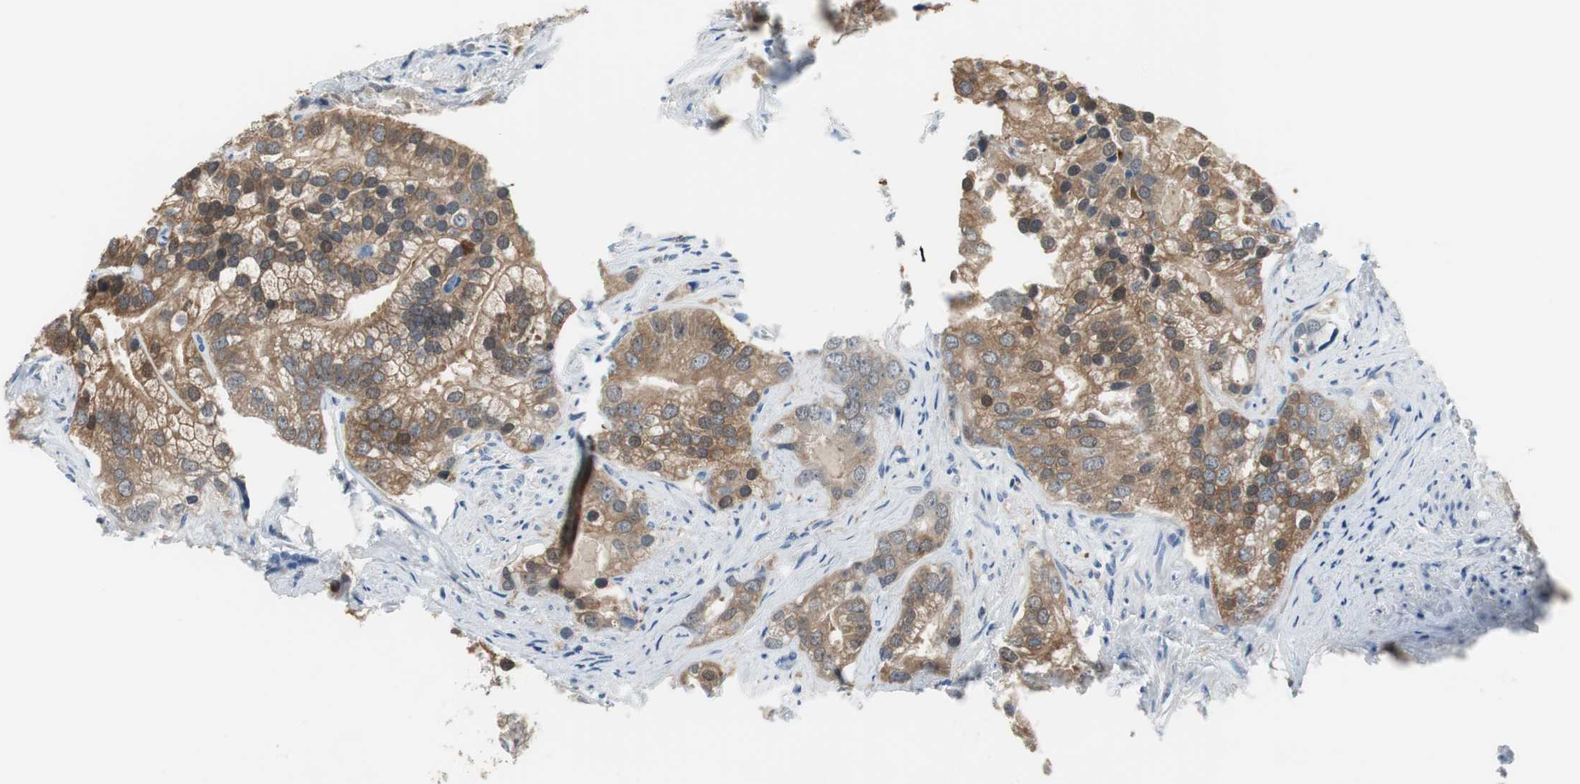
{"staining": {"intensity": "moderate", "quantity": ">75%", "location": "cytoplasmic/membranous"}, "tissue": "prostate cancer", "cell_type": "Tumor cells", "image_type": "cancer", "snomed": [{"axis": "morphology", "description": "Adenocarcinoma, Low grade"}, {"axis": "topography", "description": "Prostate"}], "caption": "Immunohistochemical staining of human prostate cancer (adenocarcinoma (low-grade)) demonstrates moderate cytoplasmic/membranous protein staining in about >75% of tumor cells.", "gene": "MSTO1", "patient": {"sex": "male", "age": 71}}